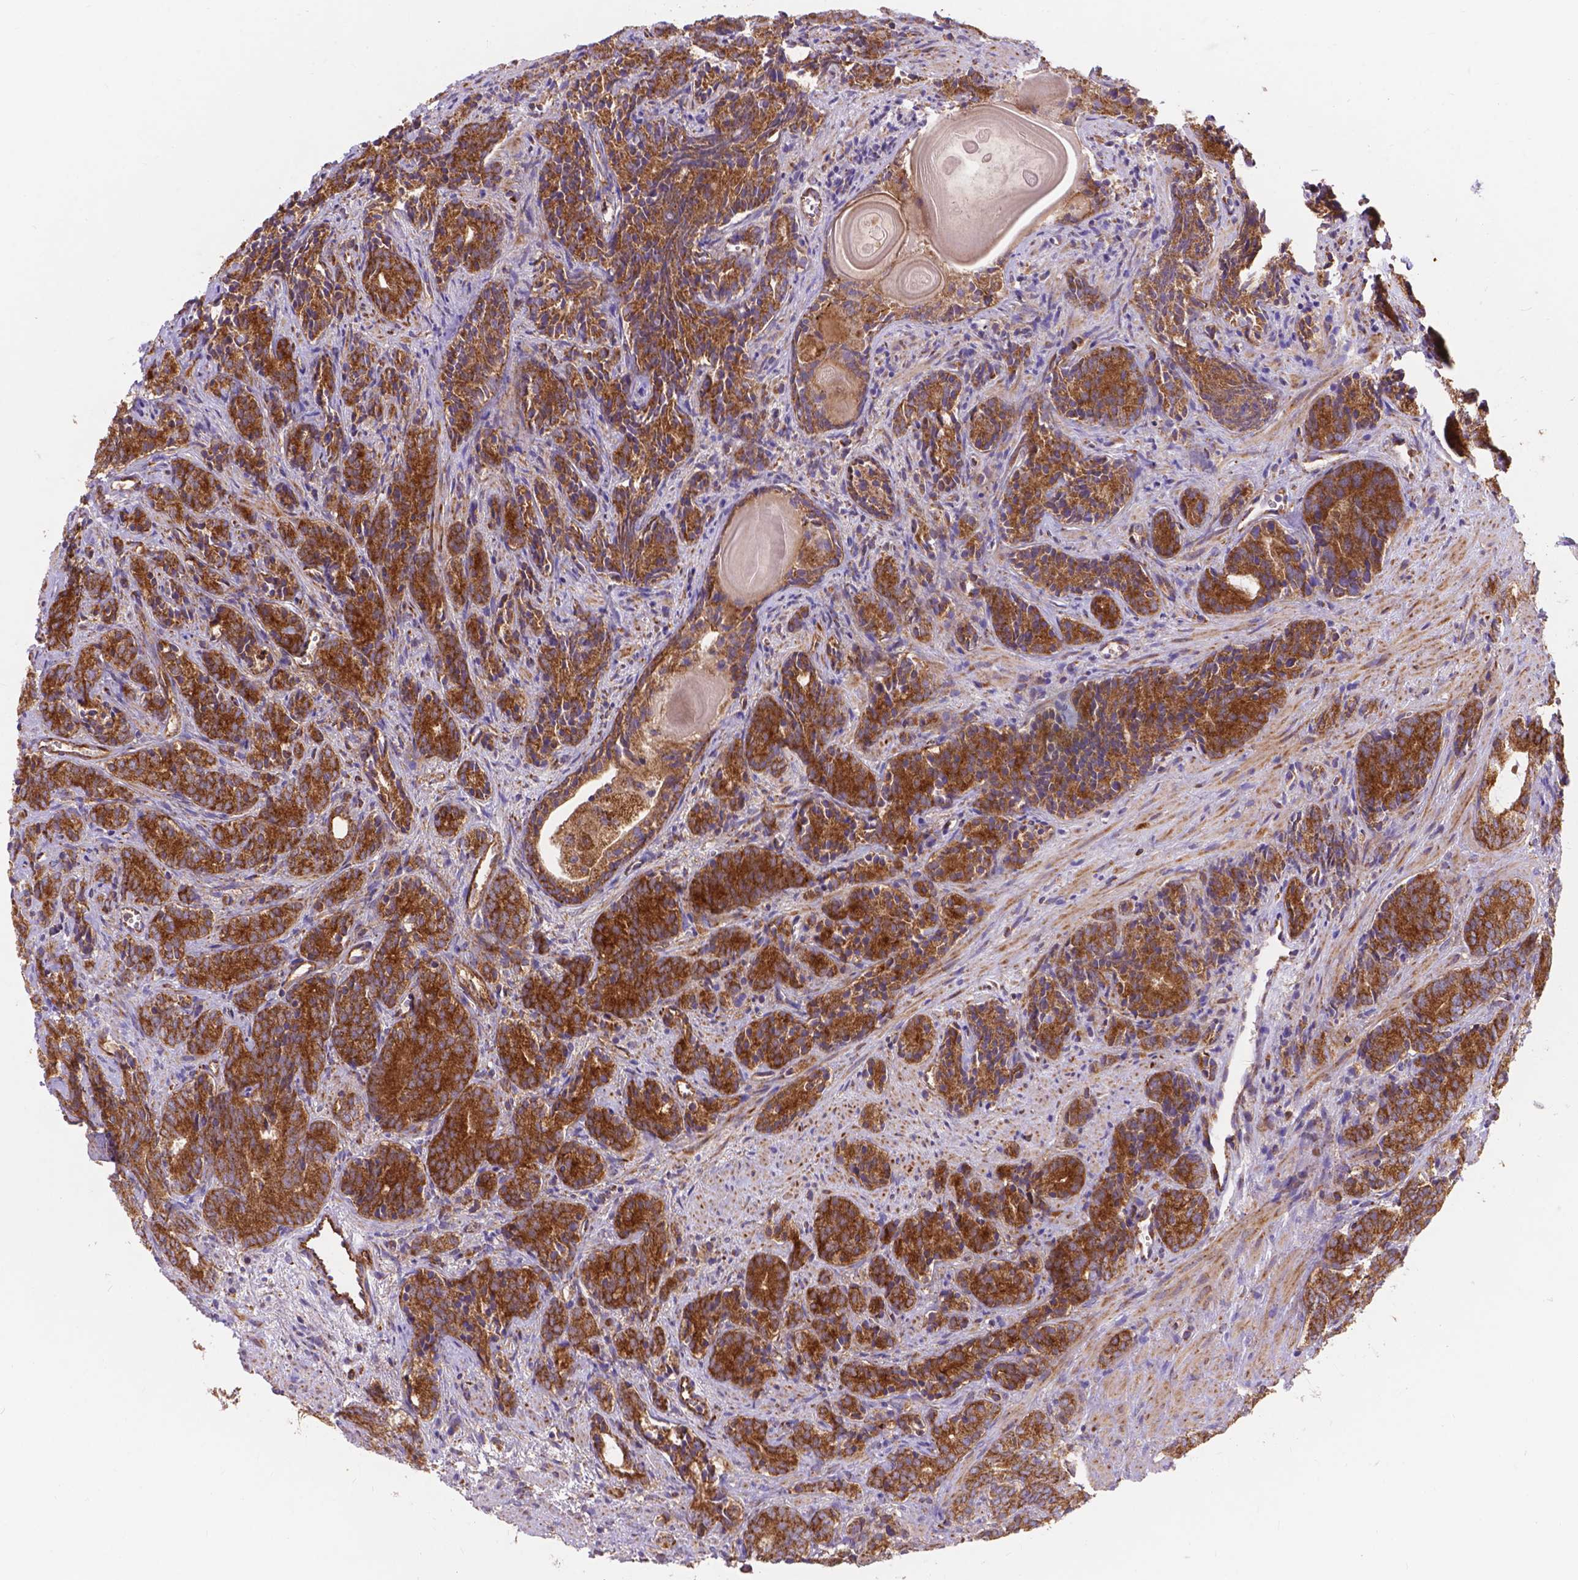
{"staining": {"intensity": "strong", "quantity": ">75%", "location": "cytoplasmic/membranous"}, "tissue": "prostate cancer", "cell_type": "Tumor cells", "image_type": "cancer", "snomed": [{"axis": "morphology", "description": "Adenocarcinoma, High grade"}, {"axis": "topography", "description": "Prostate"}], "caption": "There is high levels of strong cytoplasmic/membranous positivity in tumor cells of adenocarcinoma (high-grade) (prostate), as demonstrated by immunohistochemical staining (brown color).", "gene": "AK3", "patient": {"sex": "male", "age": 84}}